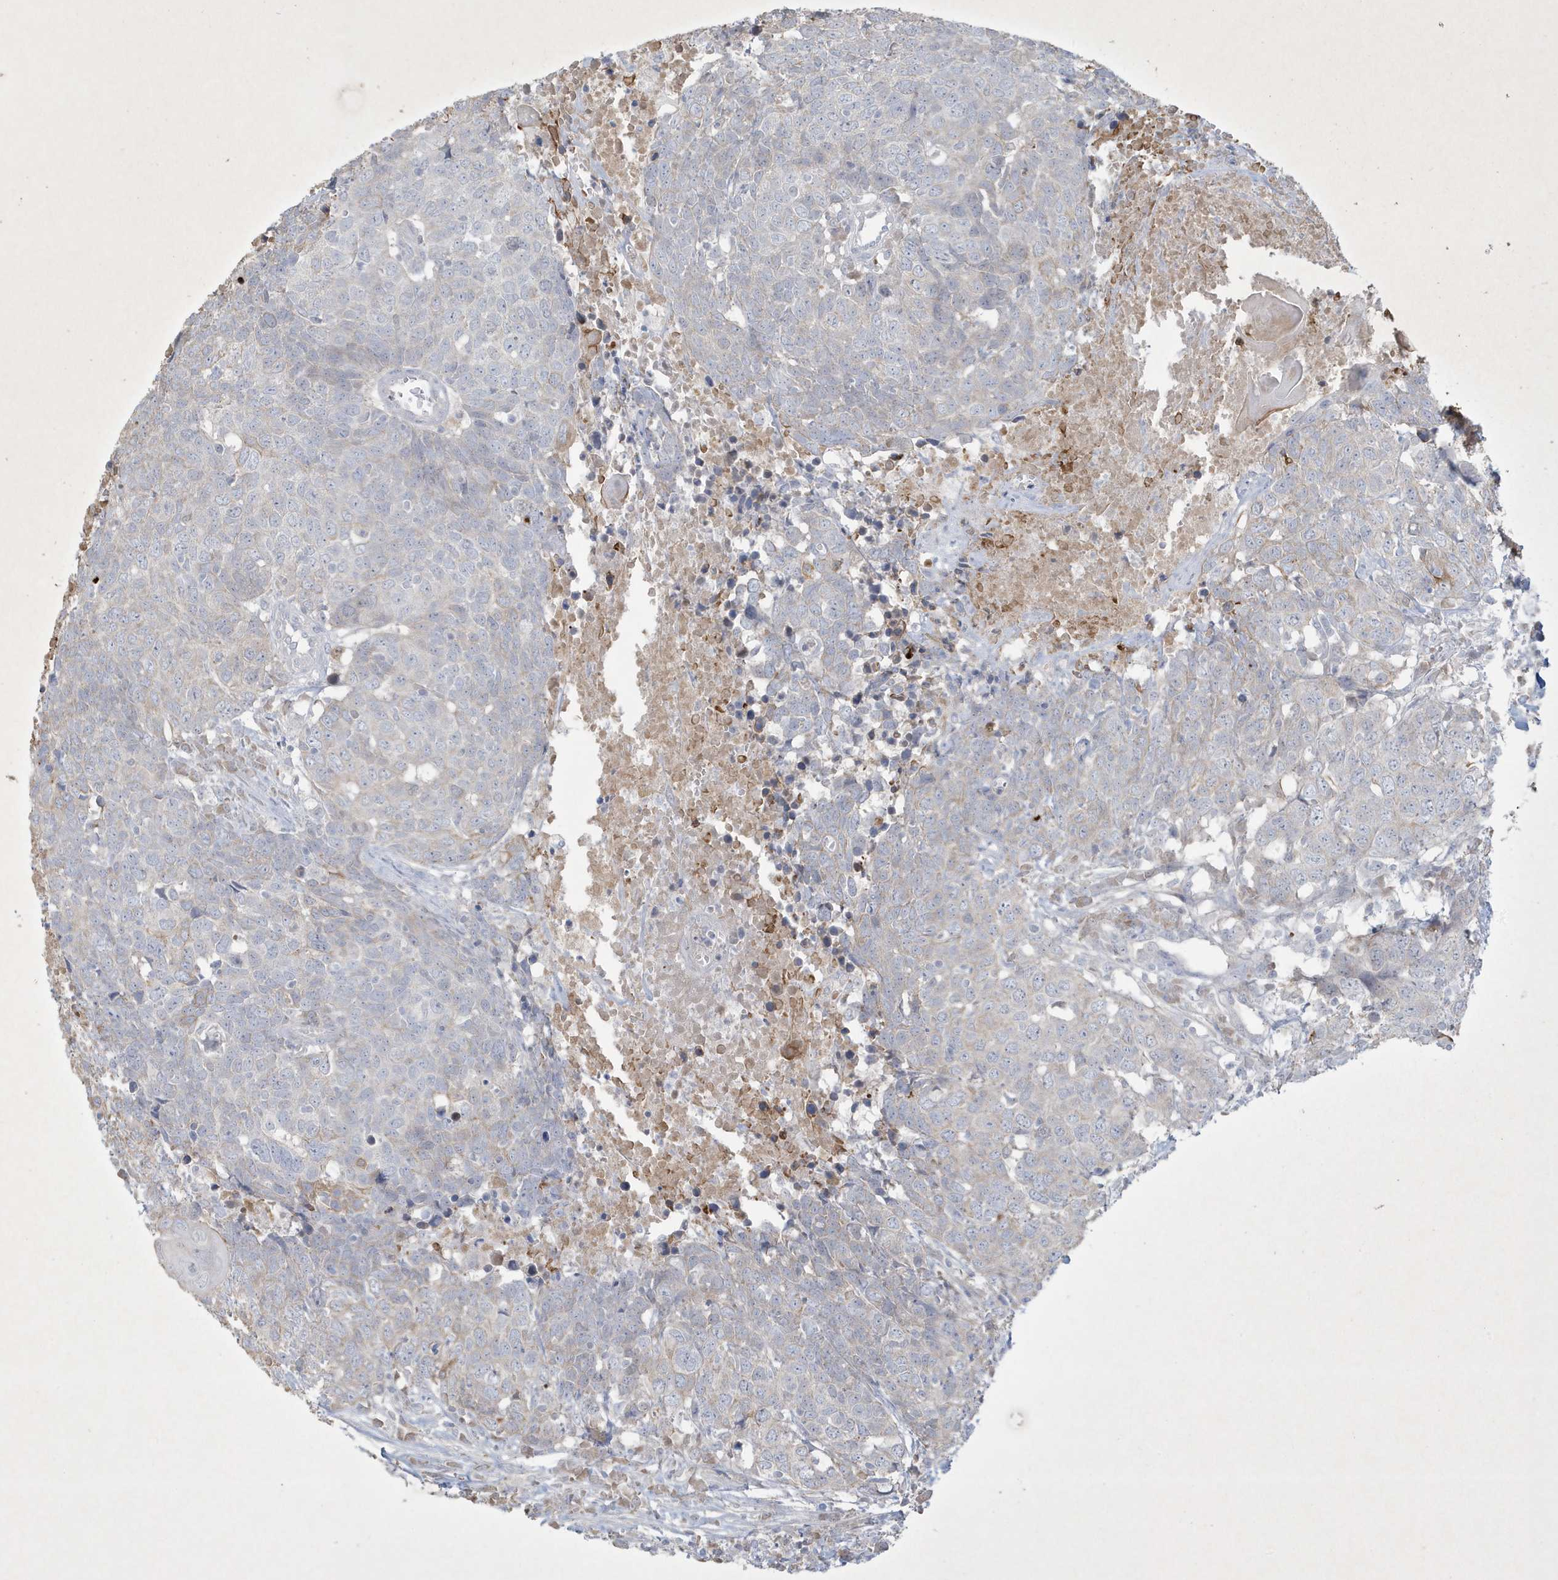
{"staining": {"intensity": "negative", "quantity": "none", "location": "none"}, "tissue": "head and neck cancer", "cell_type": "Tumor cells", "image_type": "cancer", "snomed": [{"axis": "morphology", "description": "Squamous cell carcinoma, NOS"}, {"axis": "topography", "description": "Head-Neck"}], "caption": "Immunohistochemical staining of human head and neck cancer reveals no significant expression in tumor cells. (DAB (3,3'-diaminobenzidine) IHC with hematoxylin counter stain).", "gene": "CCDC24", "patient": {"sex": "male", "age": 66}}